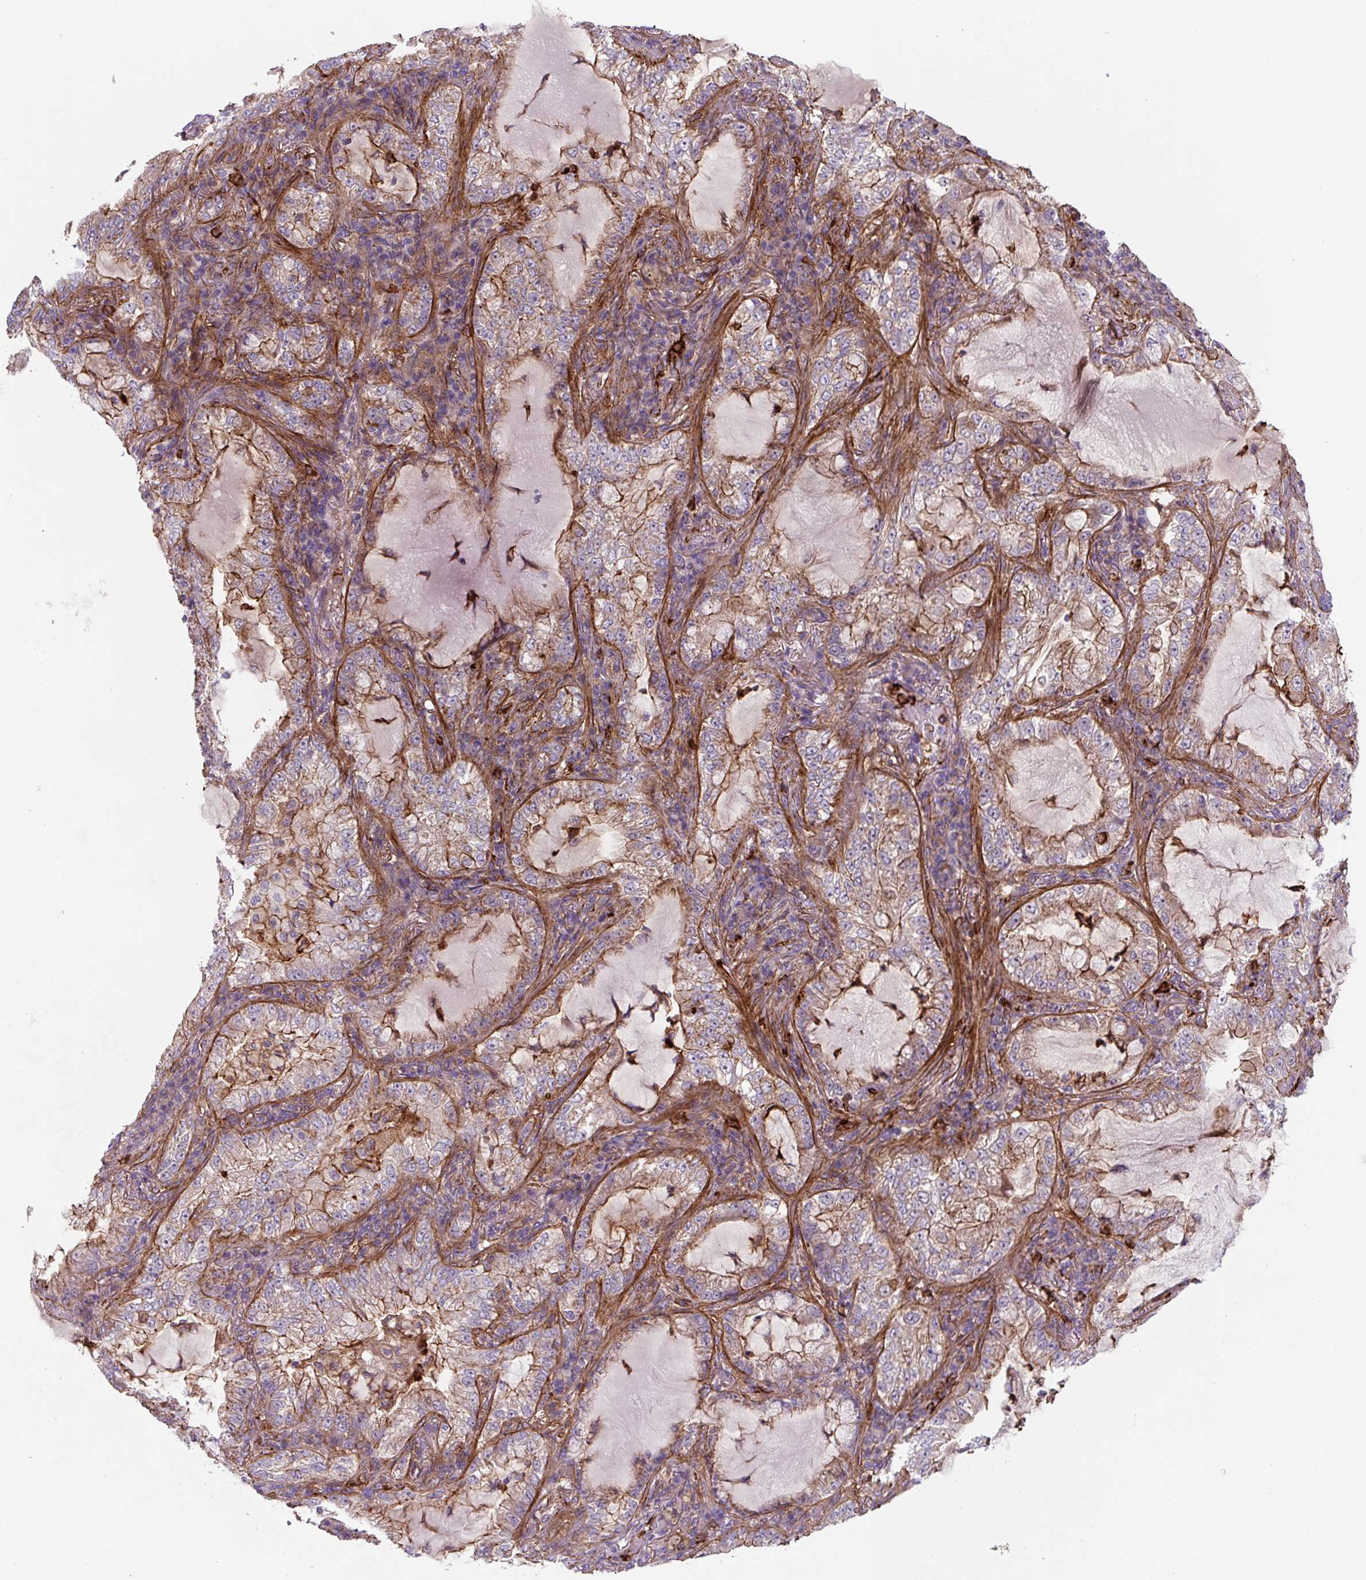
{"staining": {"intensity": "weak", "quantity": "25%-75%", "location": "cytoplasmic/membranous"}, "tissue": "lung cancer", "cell_type": "Tumor cells", "image_type": "cancer", "snomed": [{"axis": "morphology", "description": "Adenocarcinoma, NOS"}, {"axis": "topography", "description": "Lung"}], "caption": "Immunohistochemistry staining of lung cancer (adenocarcinoma), which exhibits low levels of weak cytoplasmic/membranous staining in approximately 25%-75% of tumor cells indicating weak cytoplasmic/membranous protein expression. The staining was performed using DAB (brown) for protein detection and nuclei were counterstained in hematoxylin (blue).", "gene": "DHFR2", "patient": {"sex": "female", "age": 73}}